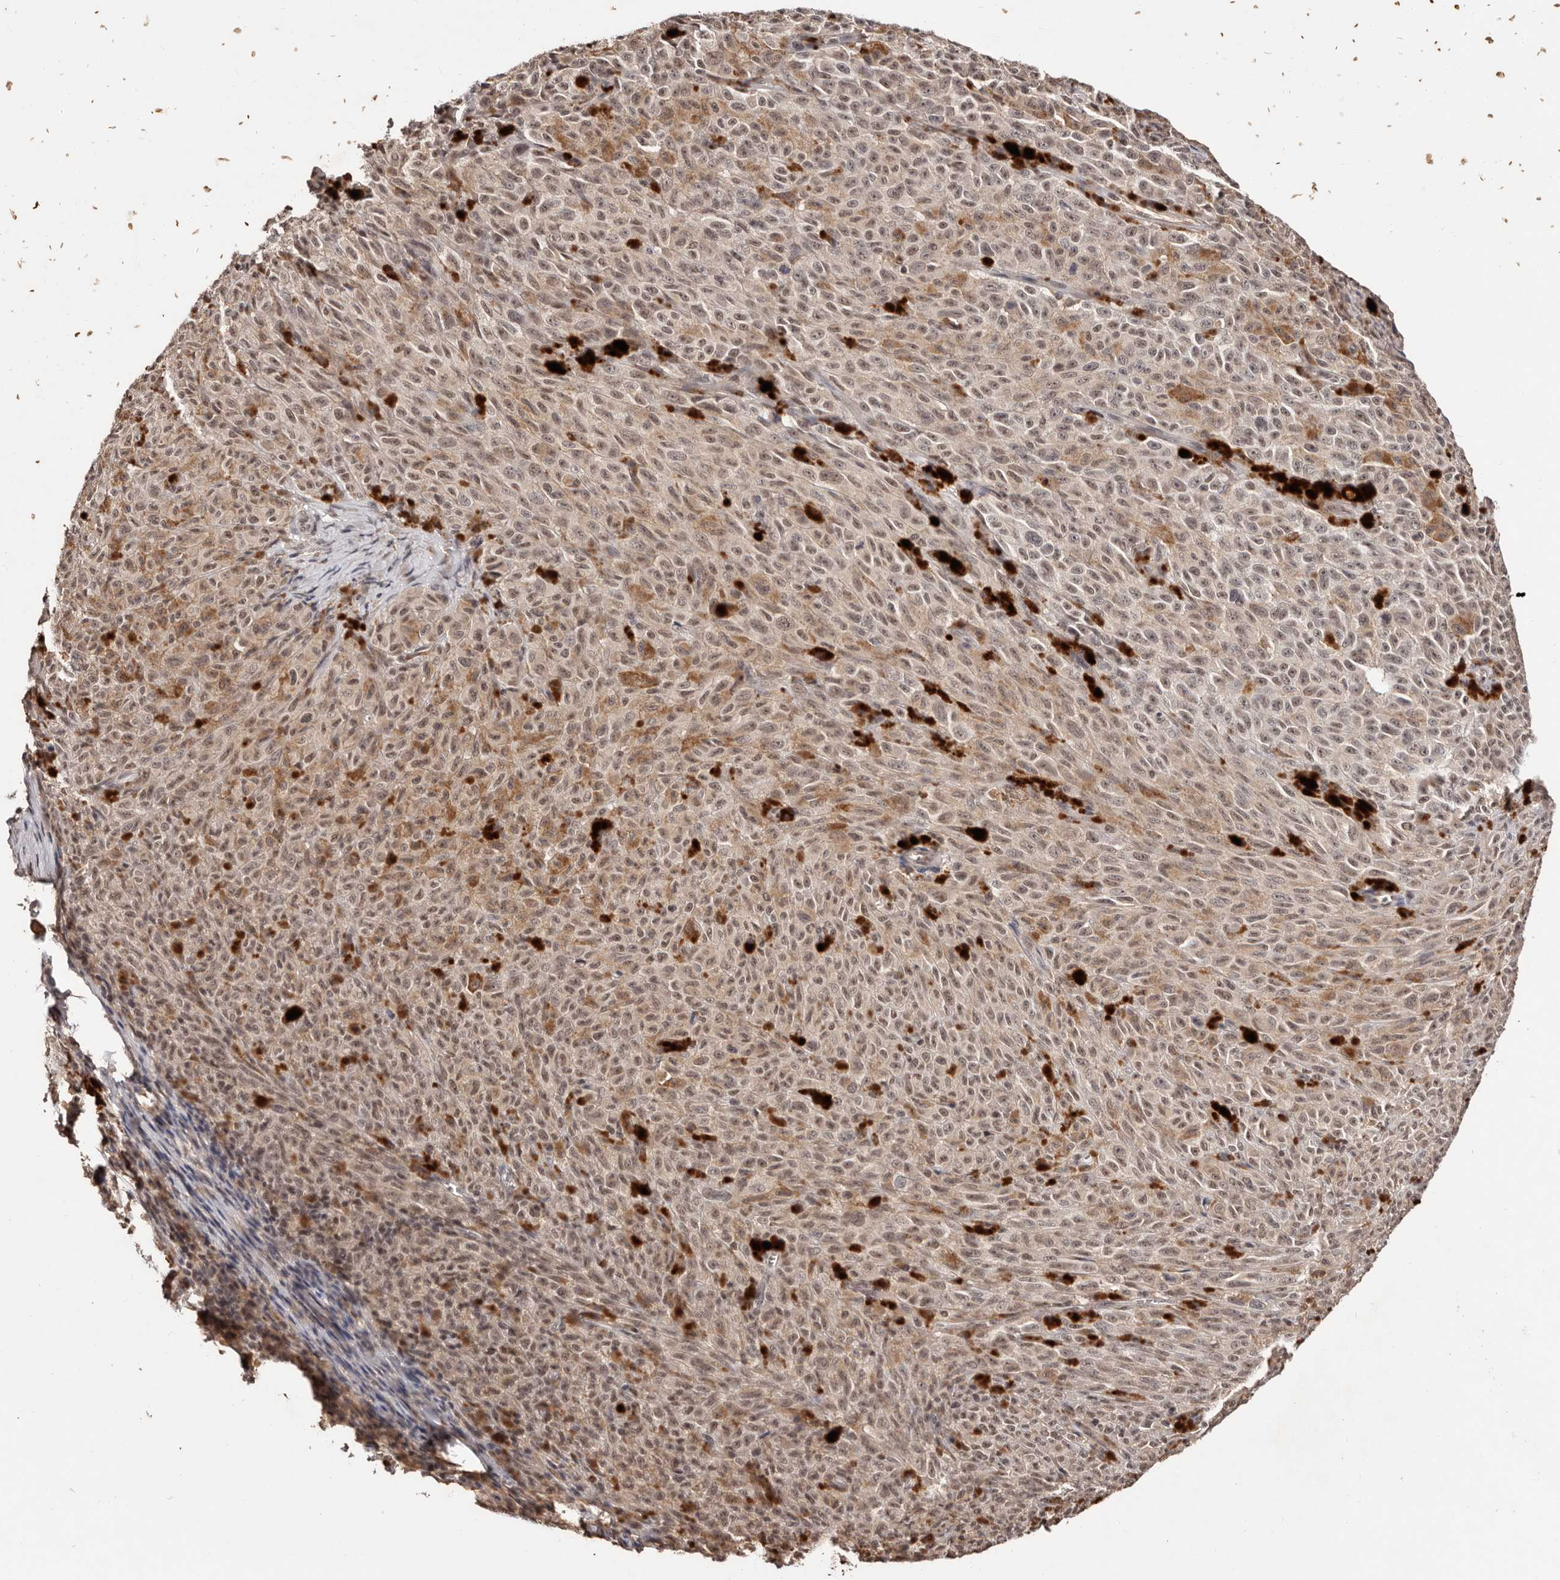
{"staining": {"intensity": "weak", "quantity": ">75%", "location": "cytoplasmic/membranous,nuclear"}, "tissue": "melanoma", "cell_type": "Tumor cells", "image_type": "cancer", "snomed": [{"axis": "morphology", "description": "Malignant melanoma, NOS"}, {"axis": "topography", "description": "Skin"}], "caption": "About >75% of tumor cells in melanoma reveal weak cytoplasmic/membranous and nuclear protein expression as visualized by brown immunohistochemical staining.", "gene": "BICRAL", "patient": {"sex": "female", "age": 82}}